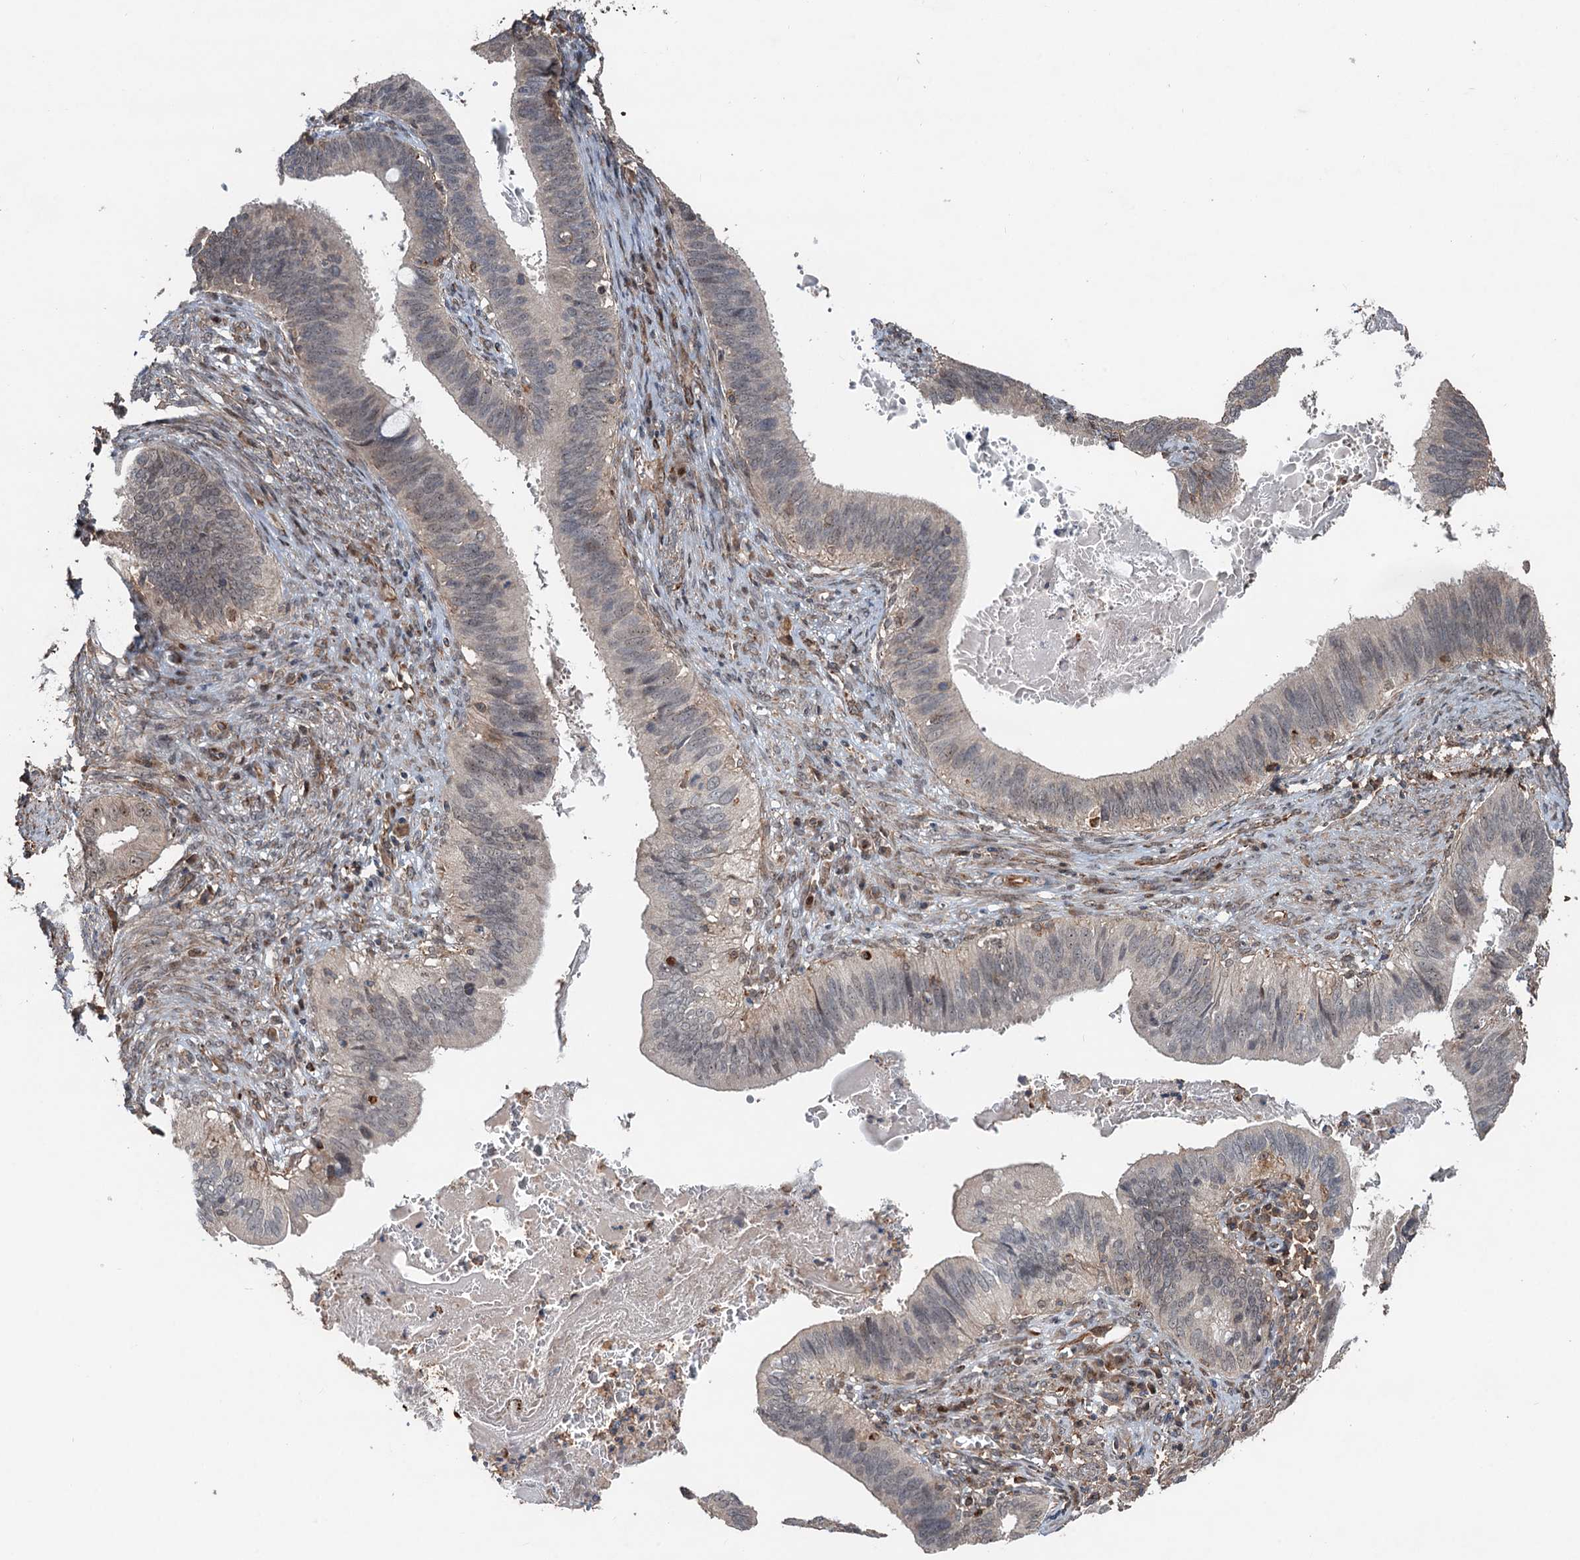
{"staining": {"intensity": "weak", "quantity": "<25%", "location": "nuclear"}, "tissue": "cervical cancer", "cell_type": "Tumor cells", "image_type": "cancer", "snomed": [{"axis": "morphology", "description": "Adenocarcinoma, NOS"}, {"axis": "topography", "description": "Cervix"}], "caption": "High power microscopy micrograph of an IHC photomicrograph of adenocarcinoma (cervical), revealing no significant staining in tumor cells.", "gene": "TMA16", "patient": {"sex": "female", "age": 42}}